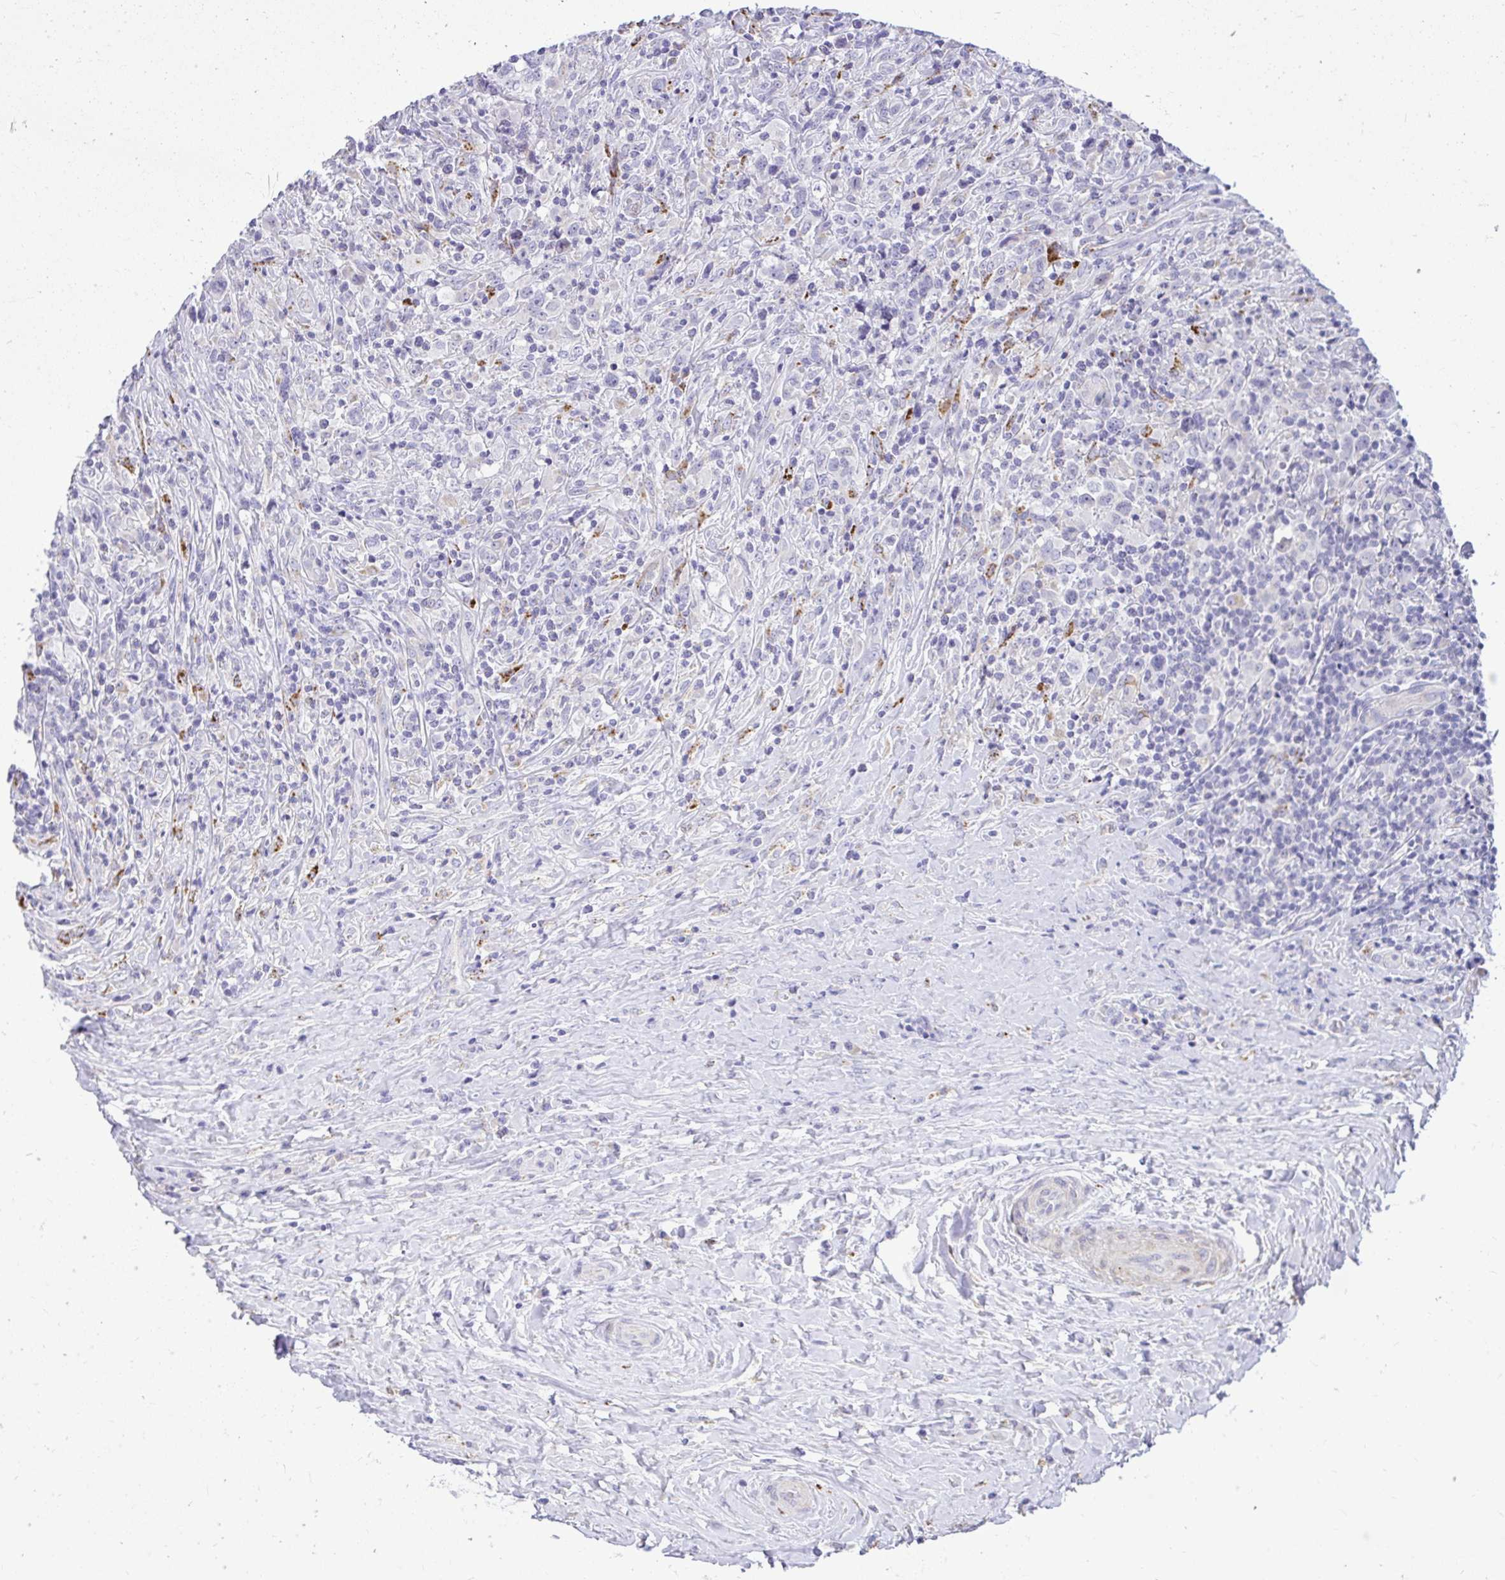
{"staining": {"intensity": "negative", "quantity": "none", "location": "none"}, "tissue": "lymphoma", "cell_type": "Tumor cells", "image_type": "cancer", "snomed": [{"axis": "morphology", "description": "Hodgkin's disease, NOS"}, {"axis": "topography", "description": "Lymph node"}], "caption": "Lymphoma was stained to show a protein in brown. There is no significant positivity in tumor cells.", "gene": "PKN3", "patient": {"sex": "female", "age": 18}}